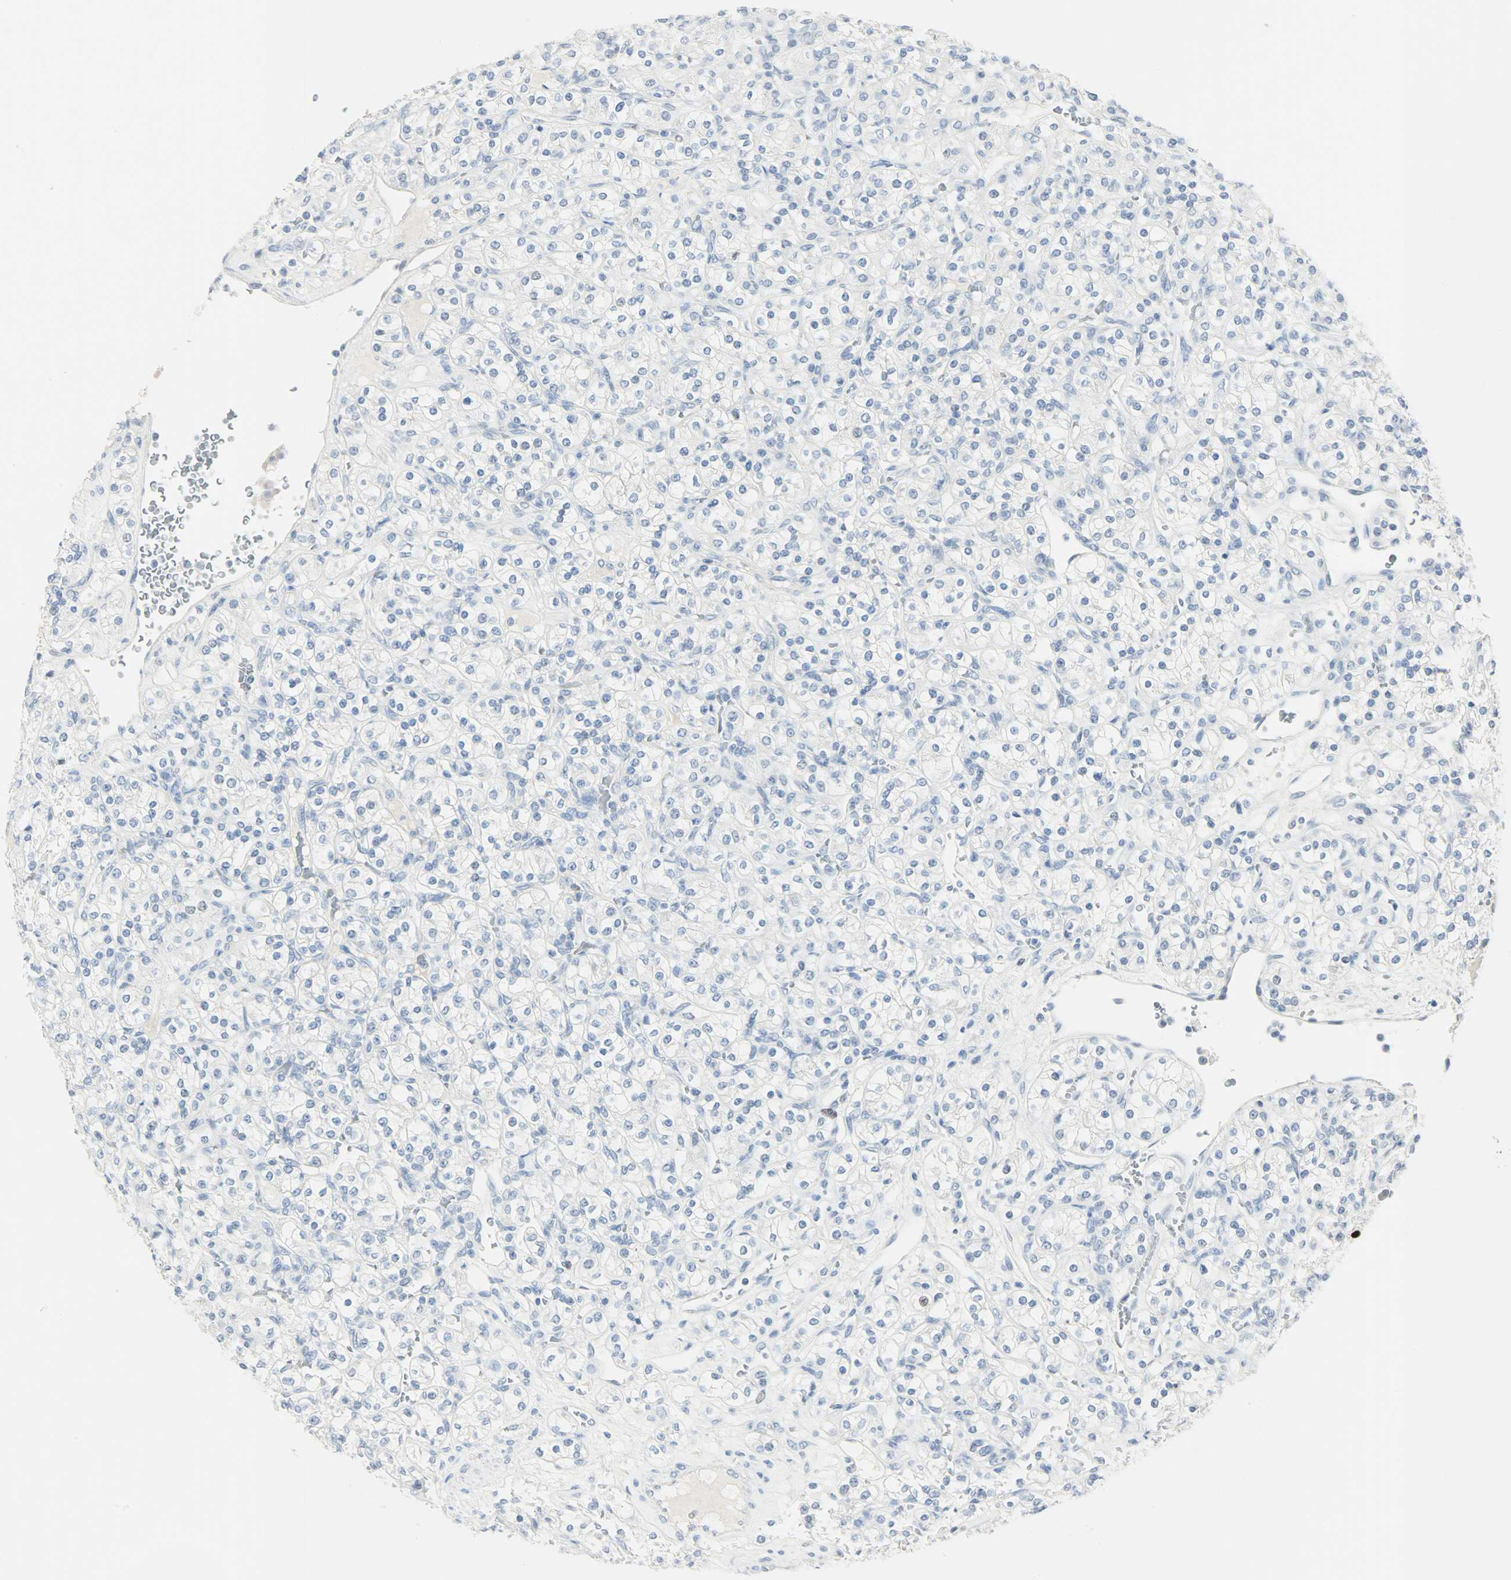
{"staining": {"intensity": "negative", "quantity": "none", "location": "none"}, "tissue": "renal cancer", "cell_type": "Tumor cells", "image_type": "cancer", "snomed": [{"axis": "morphology", "description": "Adenocarcinoma, NOS"}, {"axis": "topography", "description": "Kidney"}], "caption": "Immunohistochemistry of renal cancer (adenocarcinoma) demonstrates no expression in tumor cells. (DAB immunohistochemistry (IHC), high magnification).", "gene": "HELLS", "patient": {"sex": "male", "age": 77}}